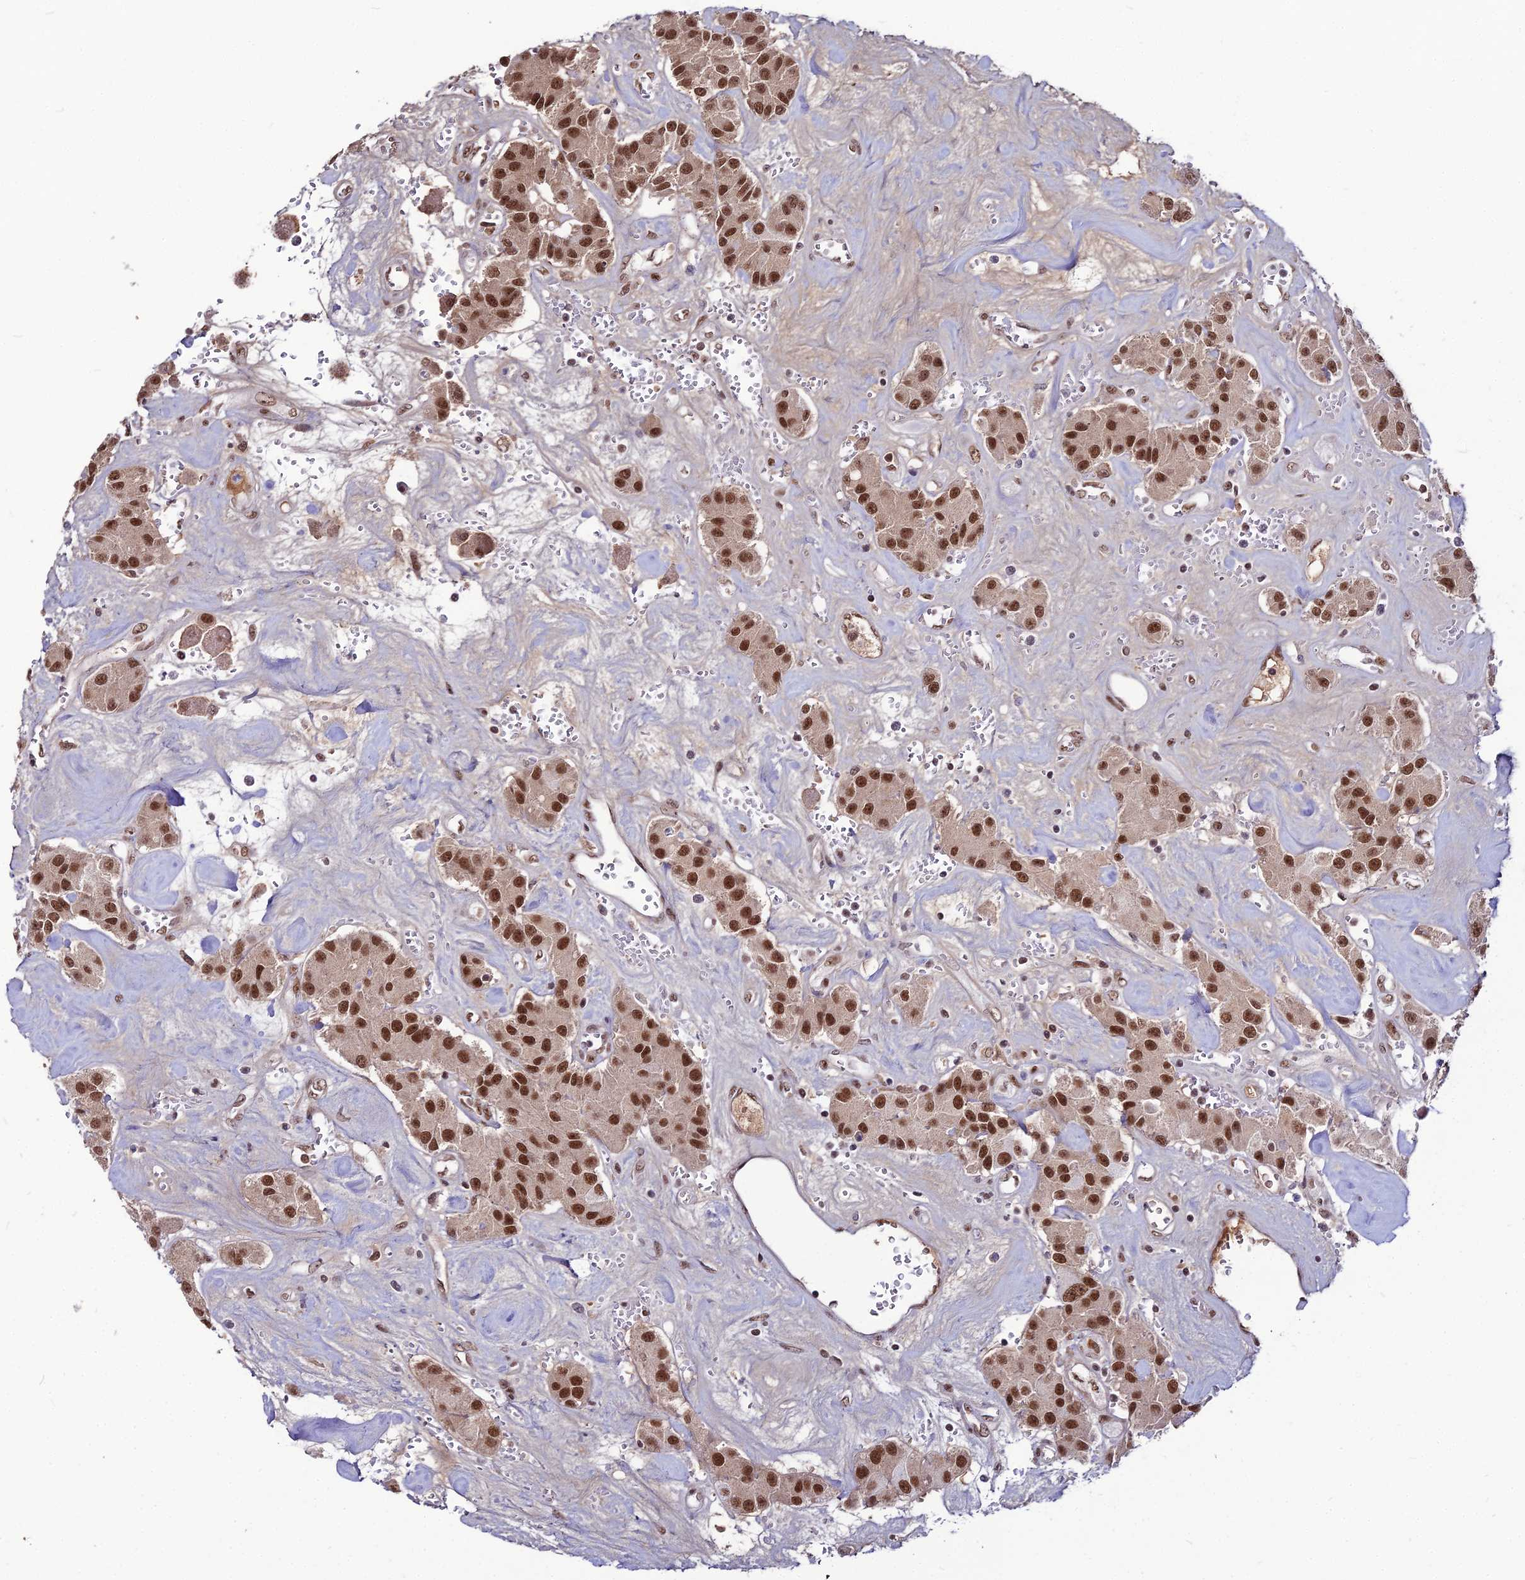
{"staining": {"intensity": "strong", "quantity": ">75%", "location": "nuclear"}, "tissue": "carcinoid", "cell_type": "Tumor cells", "image_type": "cancer", "snomed": [{"axis": "morphology", "description": "Carcinoid, malignant, NOS"}, {"axis": "topography", "description": "Pancreas"}], "caption": "Tumor cells demonstrate high levels of strong nuclear expression in approximately >75% of cells in malignant carcinoid. The protein is shown in brown color, while the nuclei are stained blue.", "gene": "RBM12", "patient": {"sex": "male", "age": 41}}